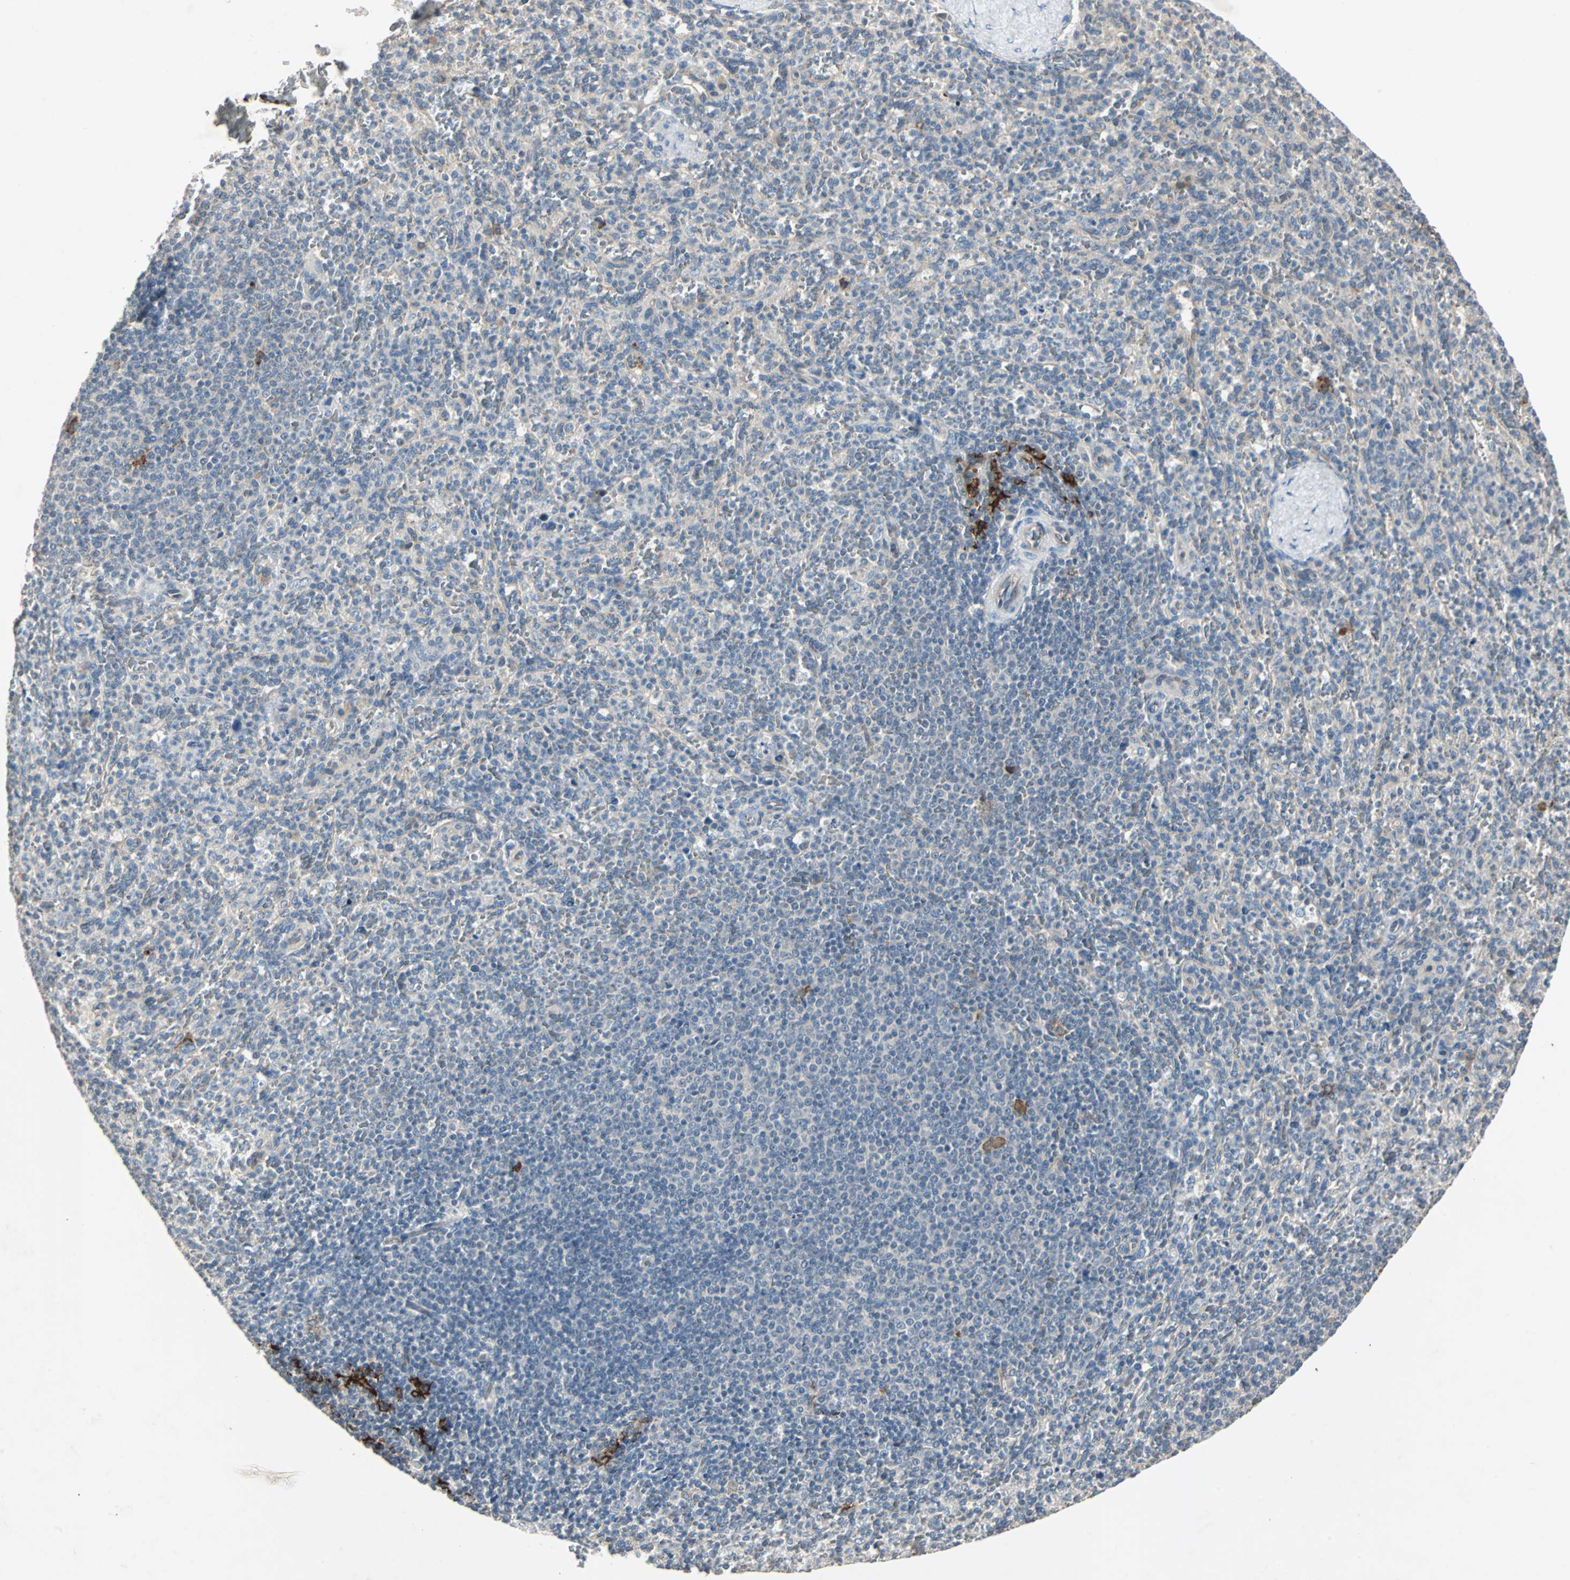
{"staining": {"intensity": "negative", "quantity": "none", "location": "none"}, "tissue": "spleen", "cell_type": "Cells in red pulp", "image_type": "normal", "snomed": [{"axis": "morphology", "description": "Normal tissue, NOS"}, {"axis": "topography", "description": "Spleen"}], "caption": "Spleen stained for a protein using immunohistochemistry shows no expression cells in red pulp.", "gene": "CMC2", "patient": {"sex": "male", "age": 36}}